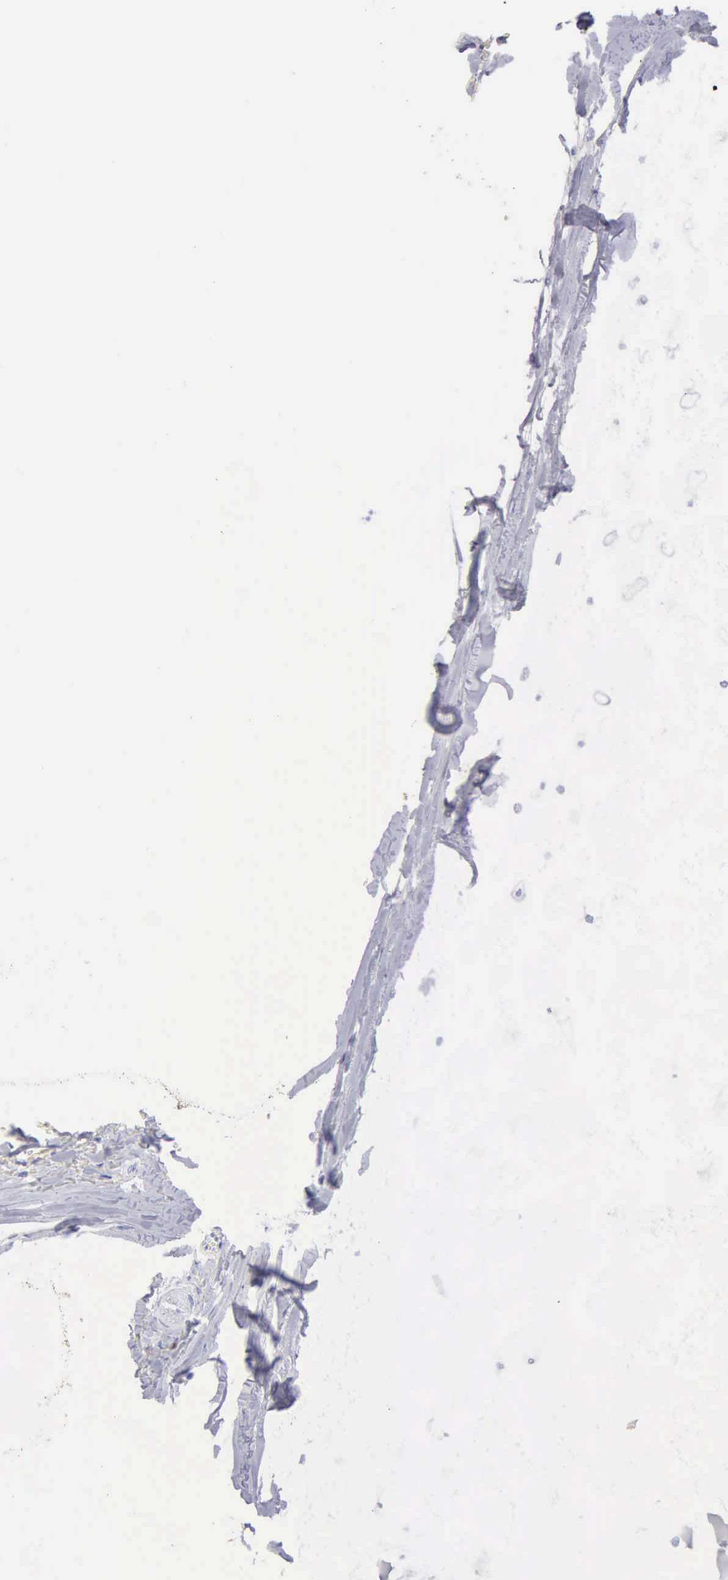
{"staining": {"intensity": "negative", "quantity": "none", "location": "none"}, "tissue": "adipose tissue", "cell_type": "Adipocytes", "image_type": "normal", "snomed": [{"axis": "morphology", "description": "Normal tissue, NOS"}, {"axis": "topography", "description": "Cartilage tissue"}, {"axis": "topography", "description": "Lung"}], "caption": "This is an IHC micrograph of benign adipose tissue. There is no positivity in adipocytes.", "gene": "CTSG", "patient": {"sex": "male", "age": 65}}